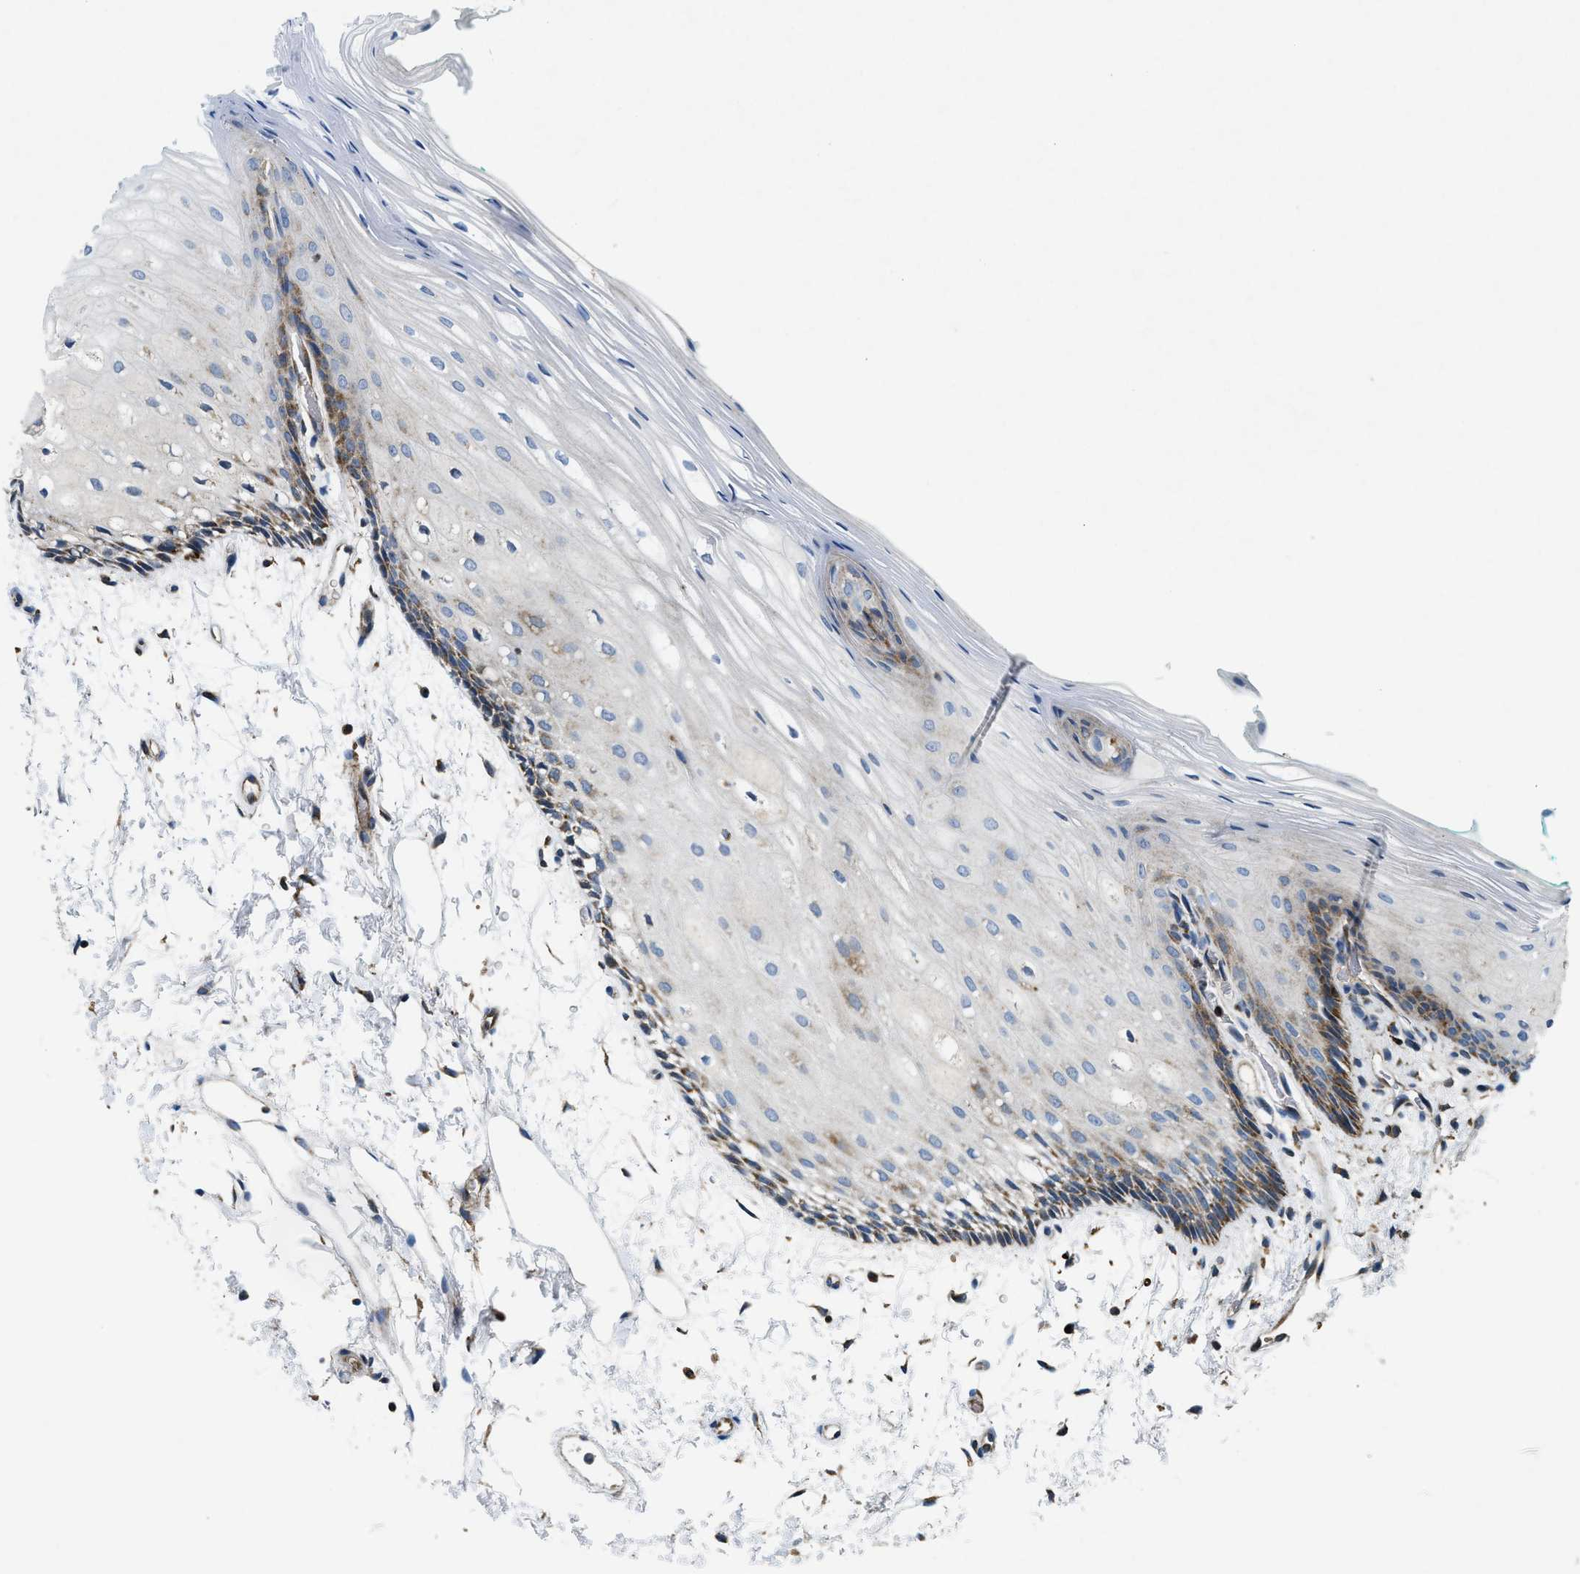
{"staining": {"intensity": "moderate", "quantity": "<25%", "location": "cytoplasmic/membranous"}, "tissue": "oral mucosa", "cell_type": "Squamous epithelial cells", "image_type": "normal", "snomed": [{"axis": "morphology", "description": "Normal tissue, NOS"}, {"axis": "topography", "description": "Skeletal muscle"}, {"axis": "topography", "description": "Oral tissue"}, {"axis": "topography", "description": "Peripheral nerve tissue"}], "caption": "A brown stain labels moderate cytoplasmic/membranous staining of a protein in squamous epithelial cells of benign oral mucosa. (DAB = brown stain, brightfield microscopy at high magnification).", "gene": "CSPG4", "patient": {"sex": "female", "age": 84}}